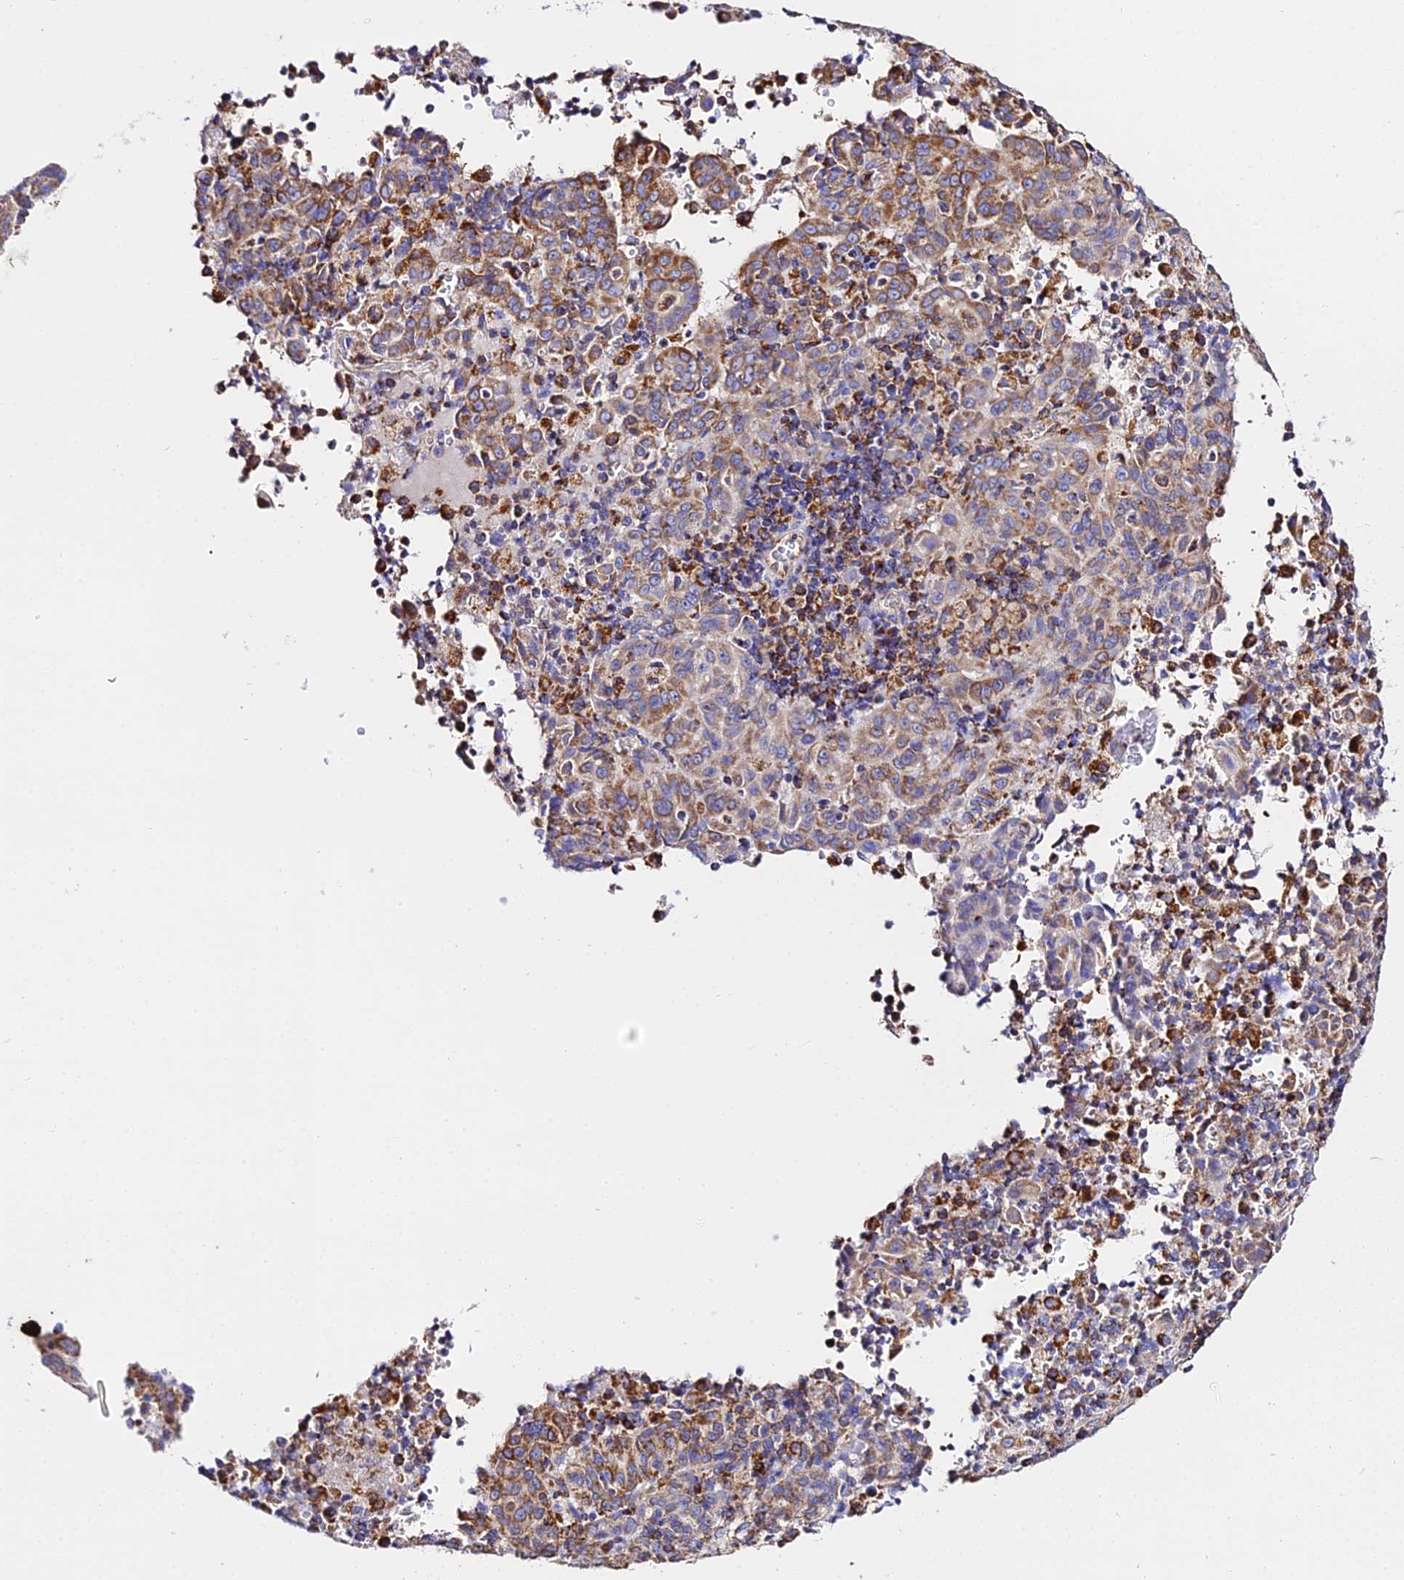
{"staining": {"intensity": "moderate", "quantity": ">75%", "location": "cytoplasmic/membranous"}, "tissue": "pancreatic cancer", "cell_type": "Tumor cells", "image_type": "cancer", "snomed": [{"axis": "morphology", "description": "Adenocarcinoma, NOS"}, {"axis": "topography", "description": "Pancreas"}], "caption": "Tumor cells exhibit medium levels of moderate cytoplasmic/membranous positivity in approximately >75% of cells in human pancreatic adenocarcinoma. (DAB (3,3'-diaminobenzidine) = brown stain, brightfield microscopy at high magnification).", "gene": "ZNF573", "patient": {"sex": "male", "age": 63}}